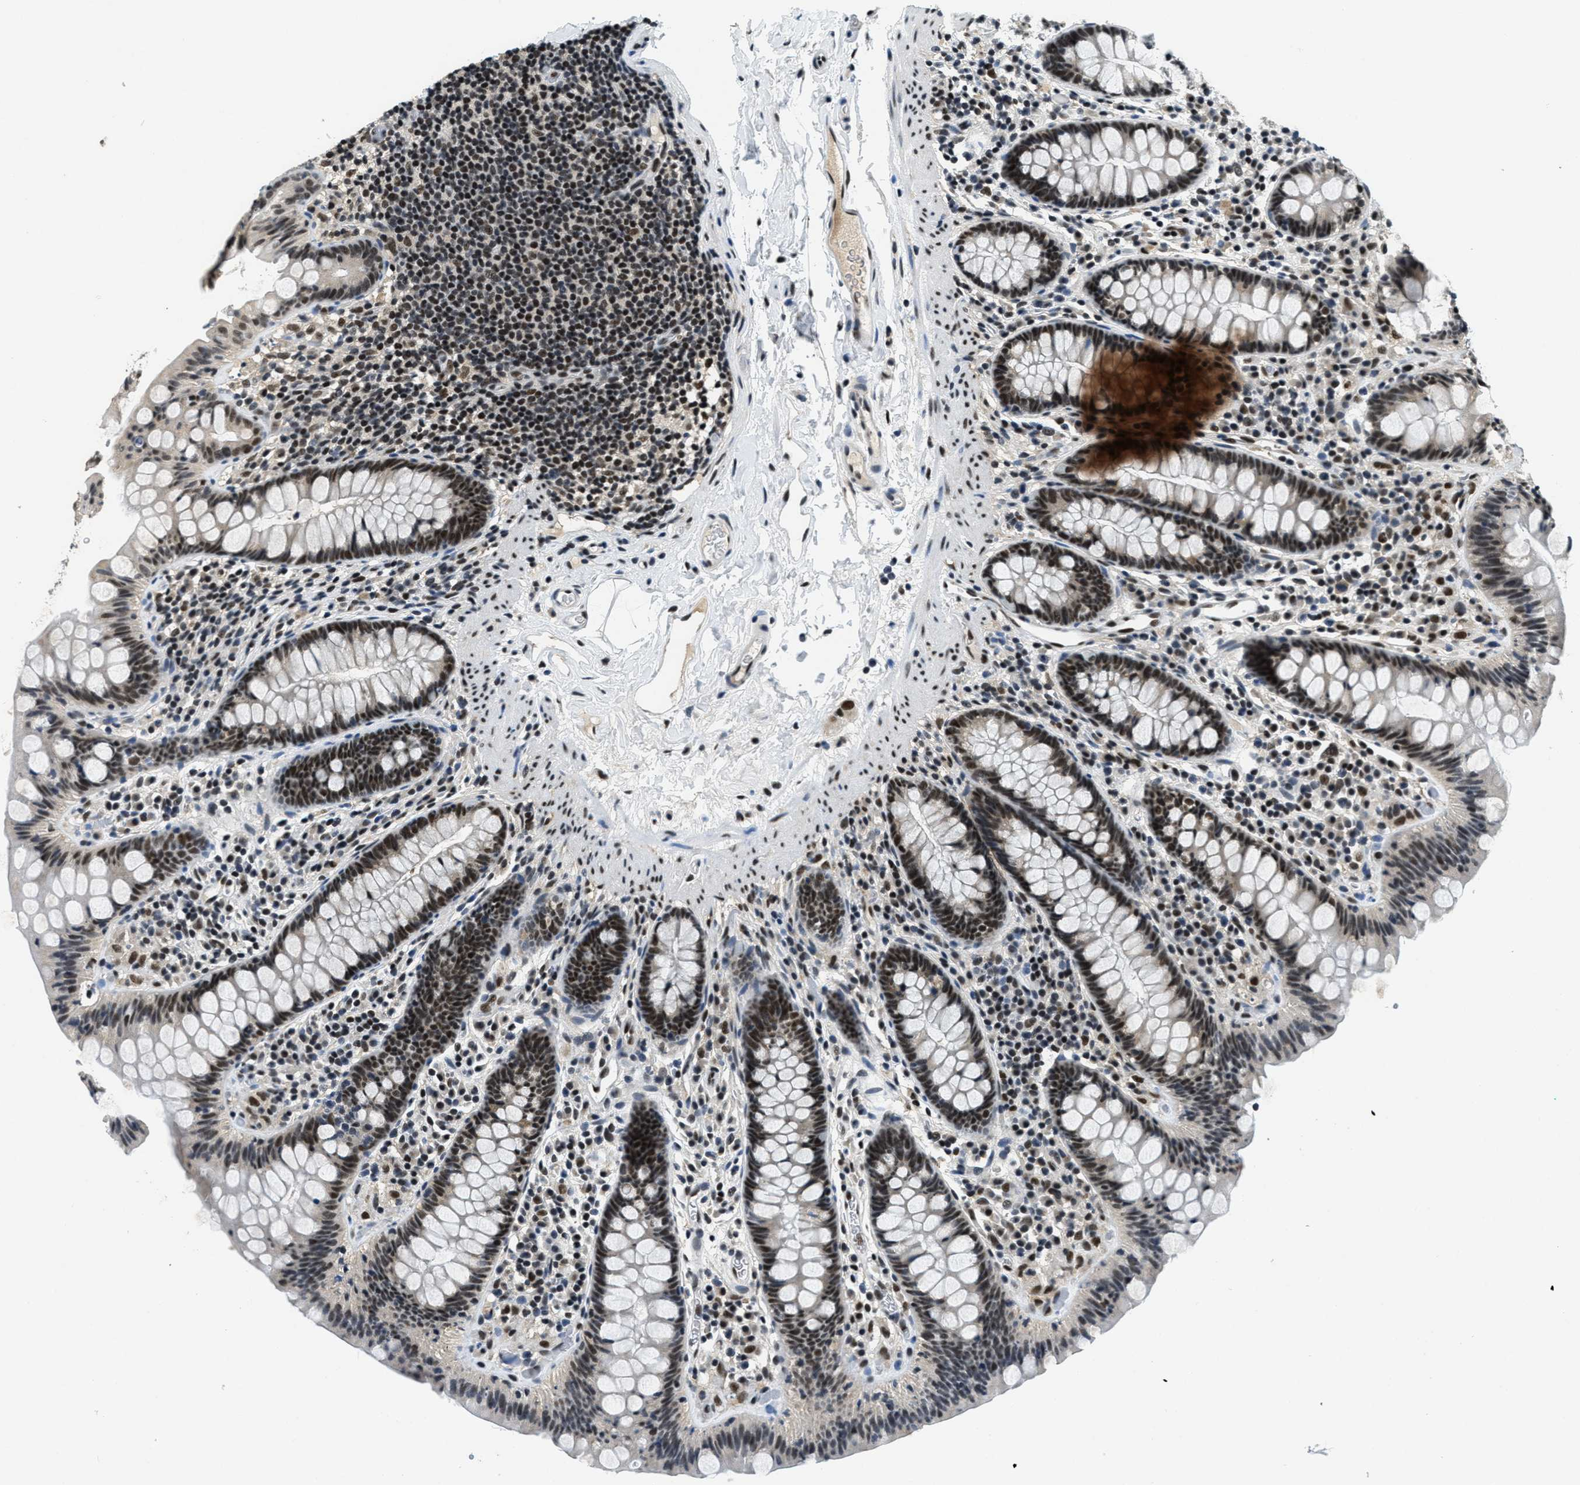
{"staining": {"intensity": "moderate", "quantity": ">75%", "location": "nuclear"}, "tissue": "colon", "cell_type": "Endothelial cells", "image_type": "normal", "snomed": [{"axis": "morphology", "description": "Normal tissue, NOS"}, {"axis": "topography", "description": "Colon"}], "caption": "Protein expression analysis of unremarkable colon shows moderate nuclear positivity in about >75% of endothelial cells. The staining was performed using DAB (3,3'-diaminobenzidine), with brown indicating positive protein expression. Nuclei are stained blue with hematoxylin.", "gene": "SSB", "patient": {"sex": "female", "age": 80}}